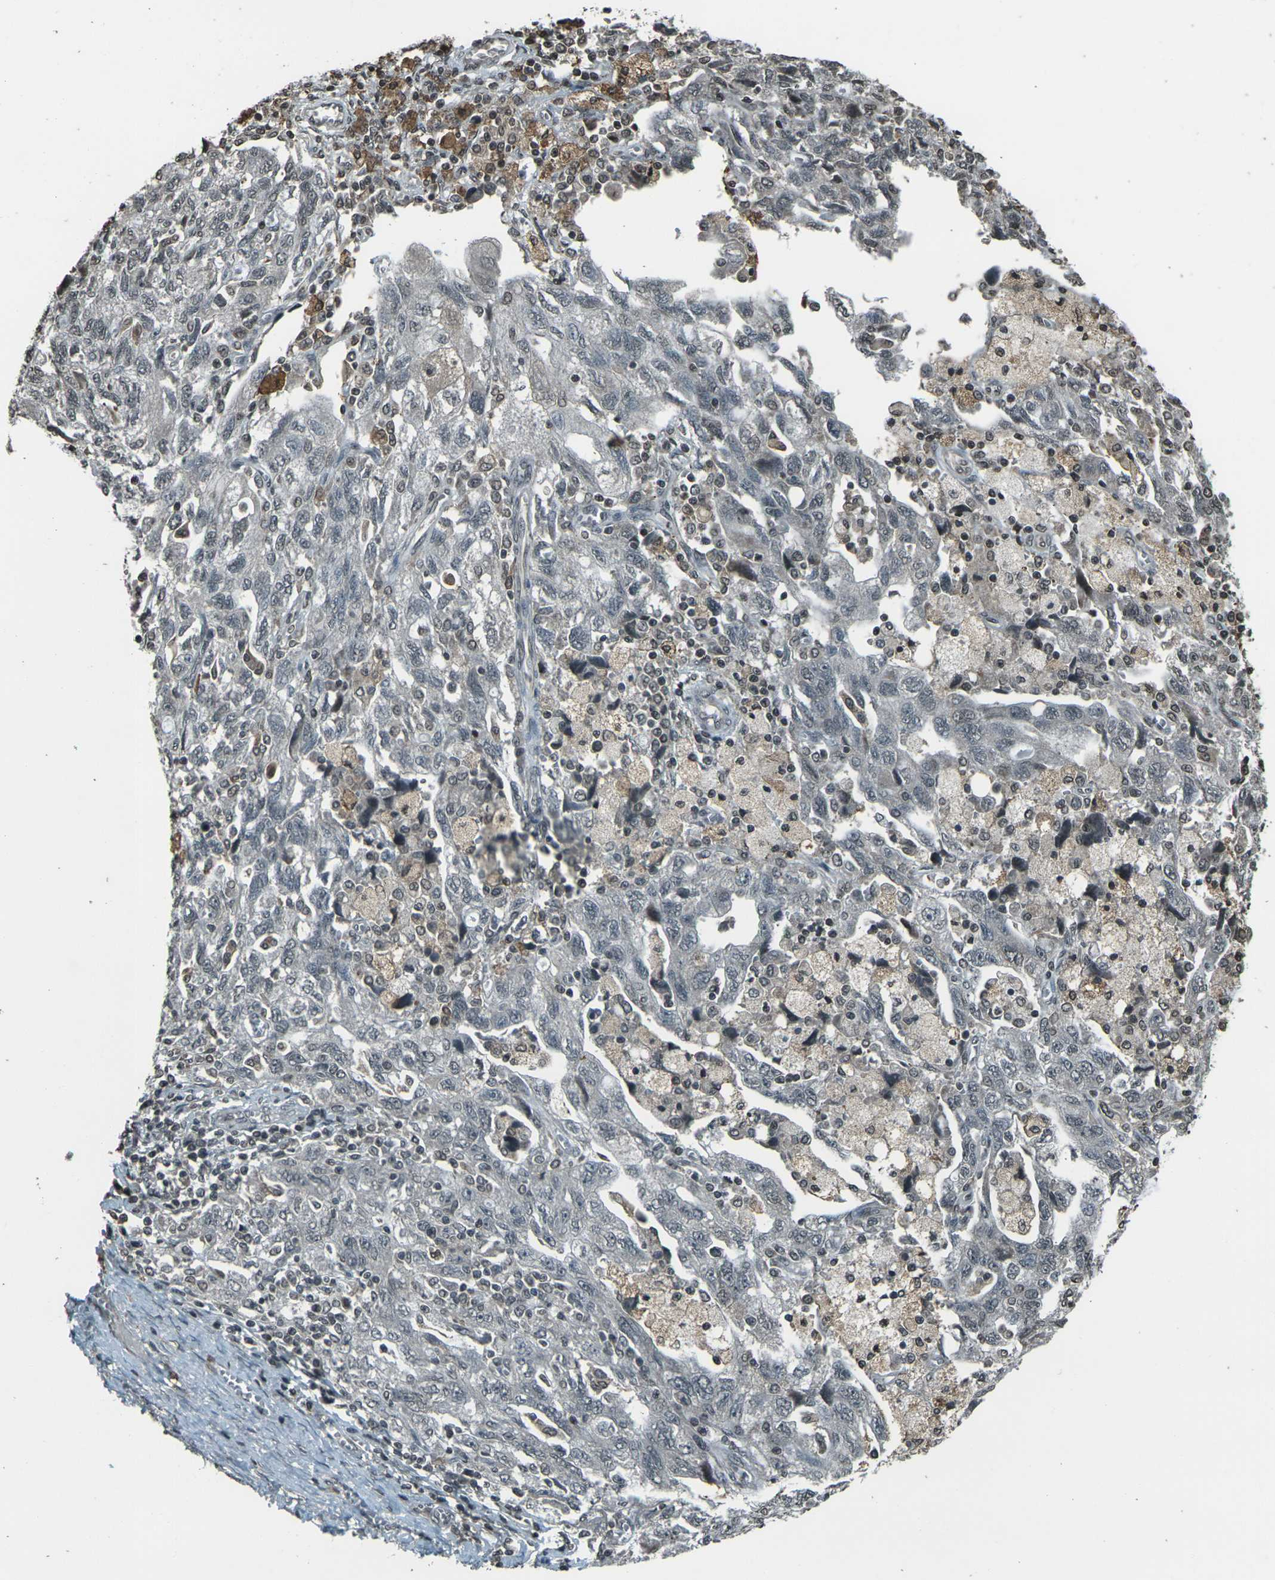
{"staining": {"intensity": "weak", "quantity": "<25%", "location": "nuclear"}, "tissue": "ovarian cancer", "cell_type": "Tumor cells", "image_type": "cancer", "snomed": [{"axis": "morphology", "description": "Carcinoma, NOS"}, {"axis": "morphology", "description": "Cystadenocarcinoma, serous, NOS"}, {"axis": "topography", "description": "Ovary"}], "caption": "Immunohistochemical staining of carcinoma (ovarian) exhibits no significant expression in tumor cells.", "gene": "PRPF8", "patient": {"sex": "female", "age": 69}}